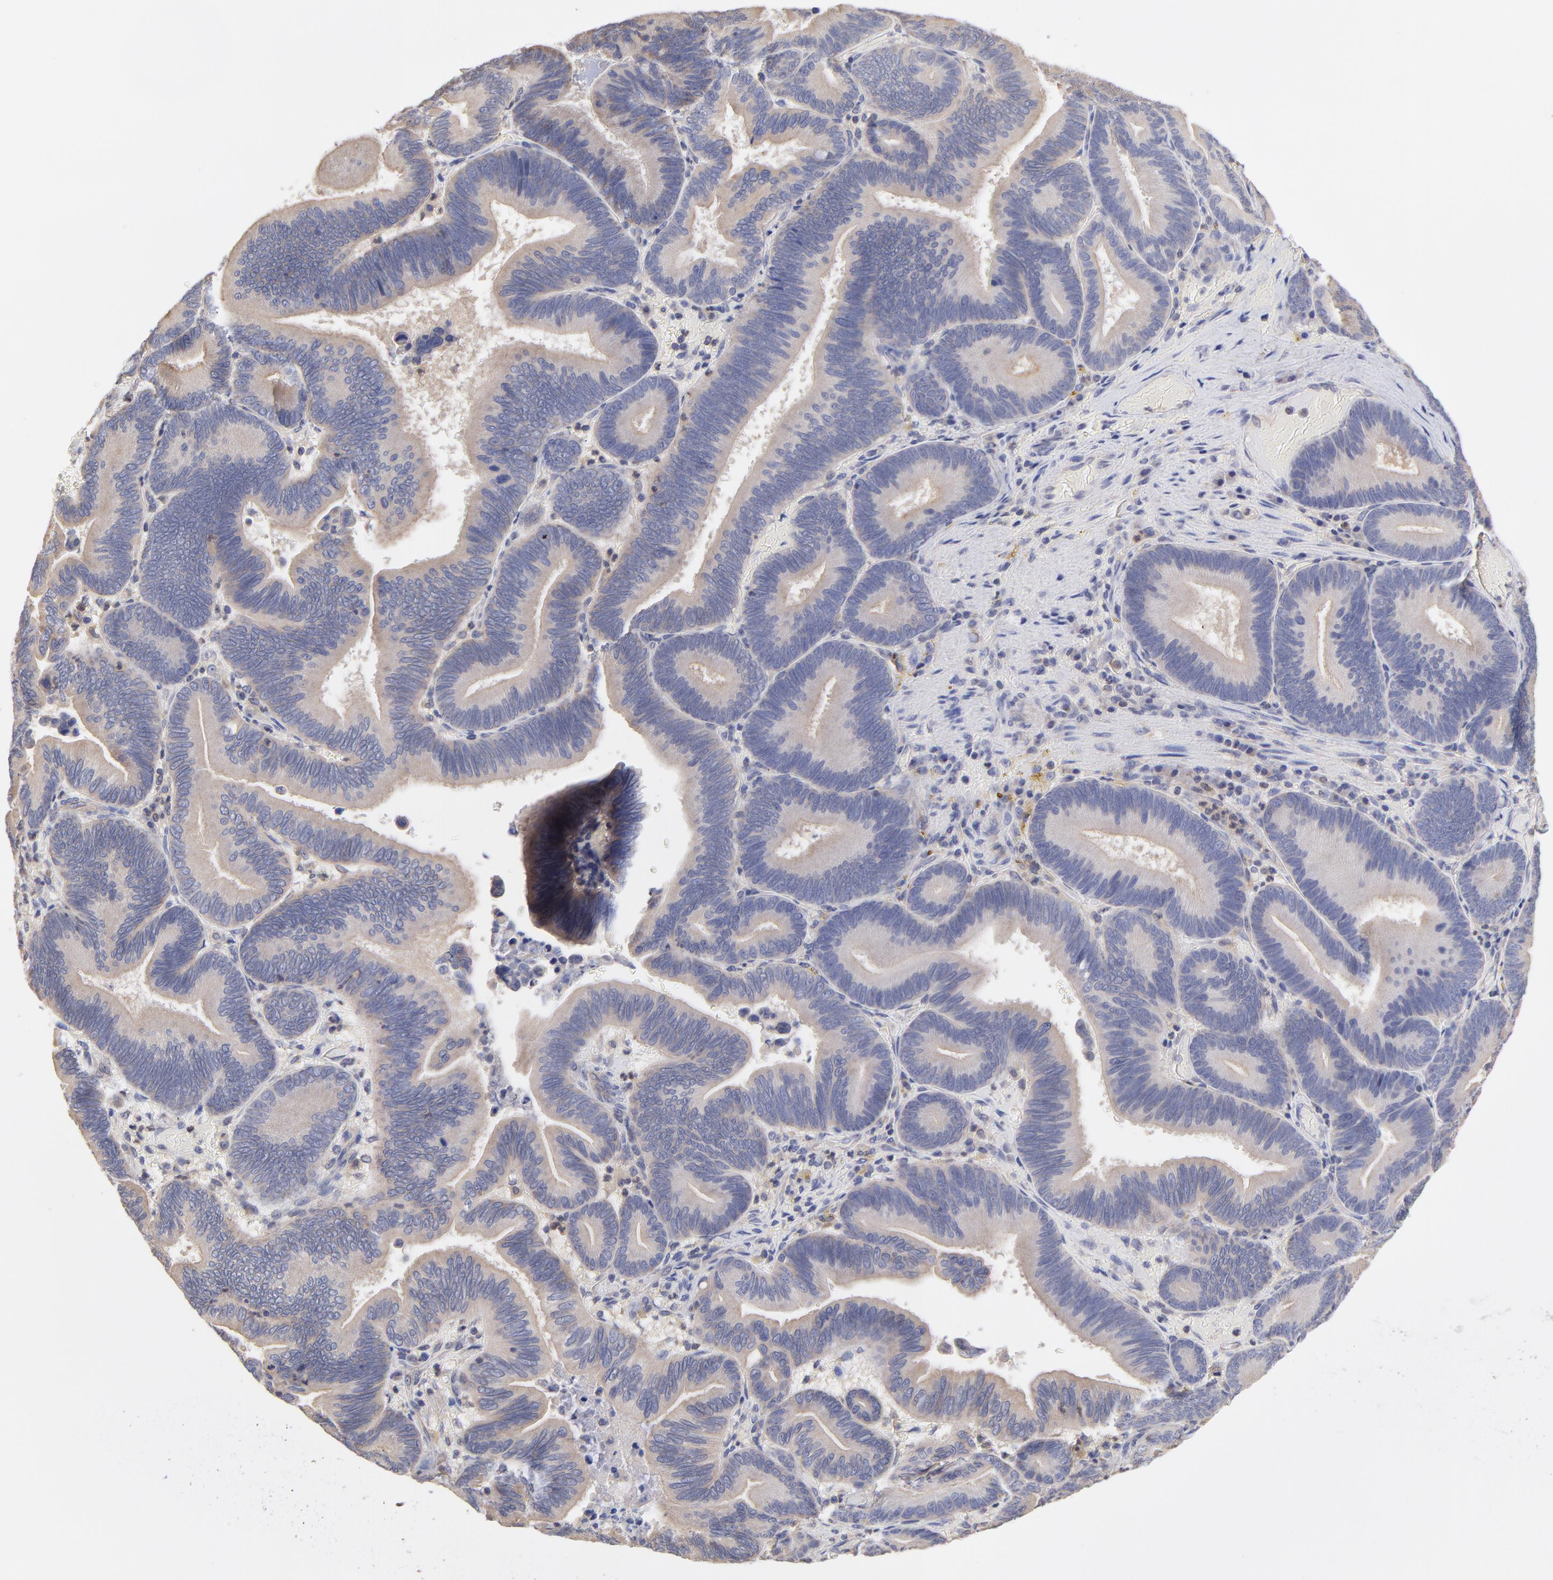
{"staining": {"intensity": "weak", "quantity": ">75%", "location": "cytoplasmic/membranous"}, "tissue": "pancreatic cancer", "cell_type": "Tumor cells", "image_type": "cancer", "snomed": [{"axis": "morphology", "description": "Adenocarcinoma, NOS"}, {"axis": "topography", "description": "Pancreas"}], "caption": "IHC image of neoplastic tissue: human adenocarcinoma (pancreatic) stained using IHC reveals low levels of weak protein expression localized specifically in the cytoplasmic/membranous of tumor cells, appearing as a cytoplasmic/membranous brown color.", "gene": "PCMT1", "patient": {"sex": "male", "age": 82}}